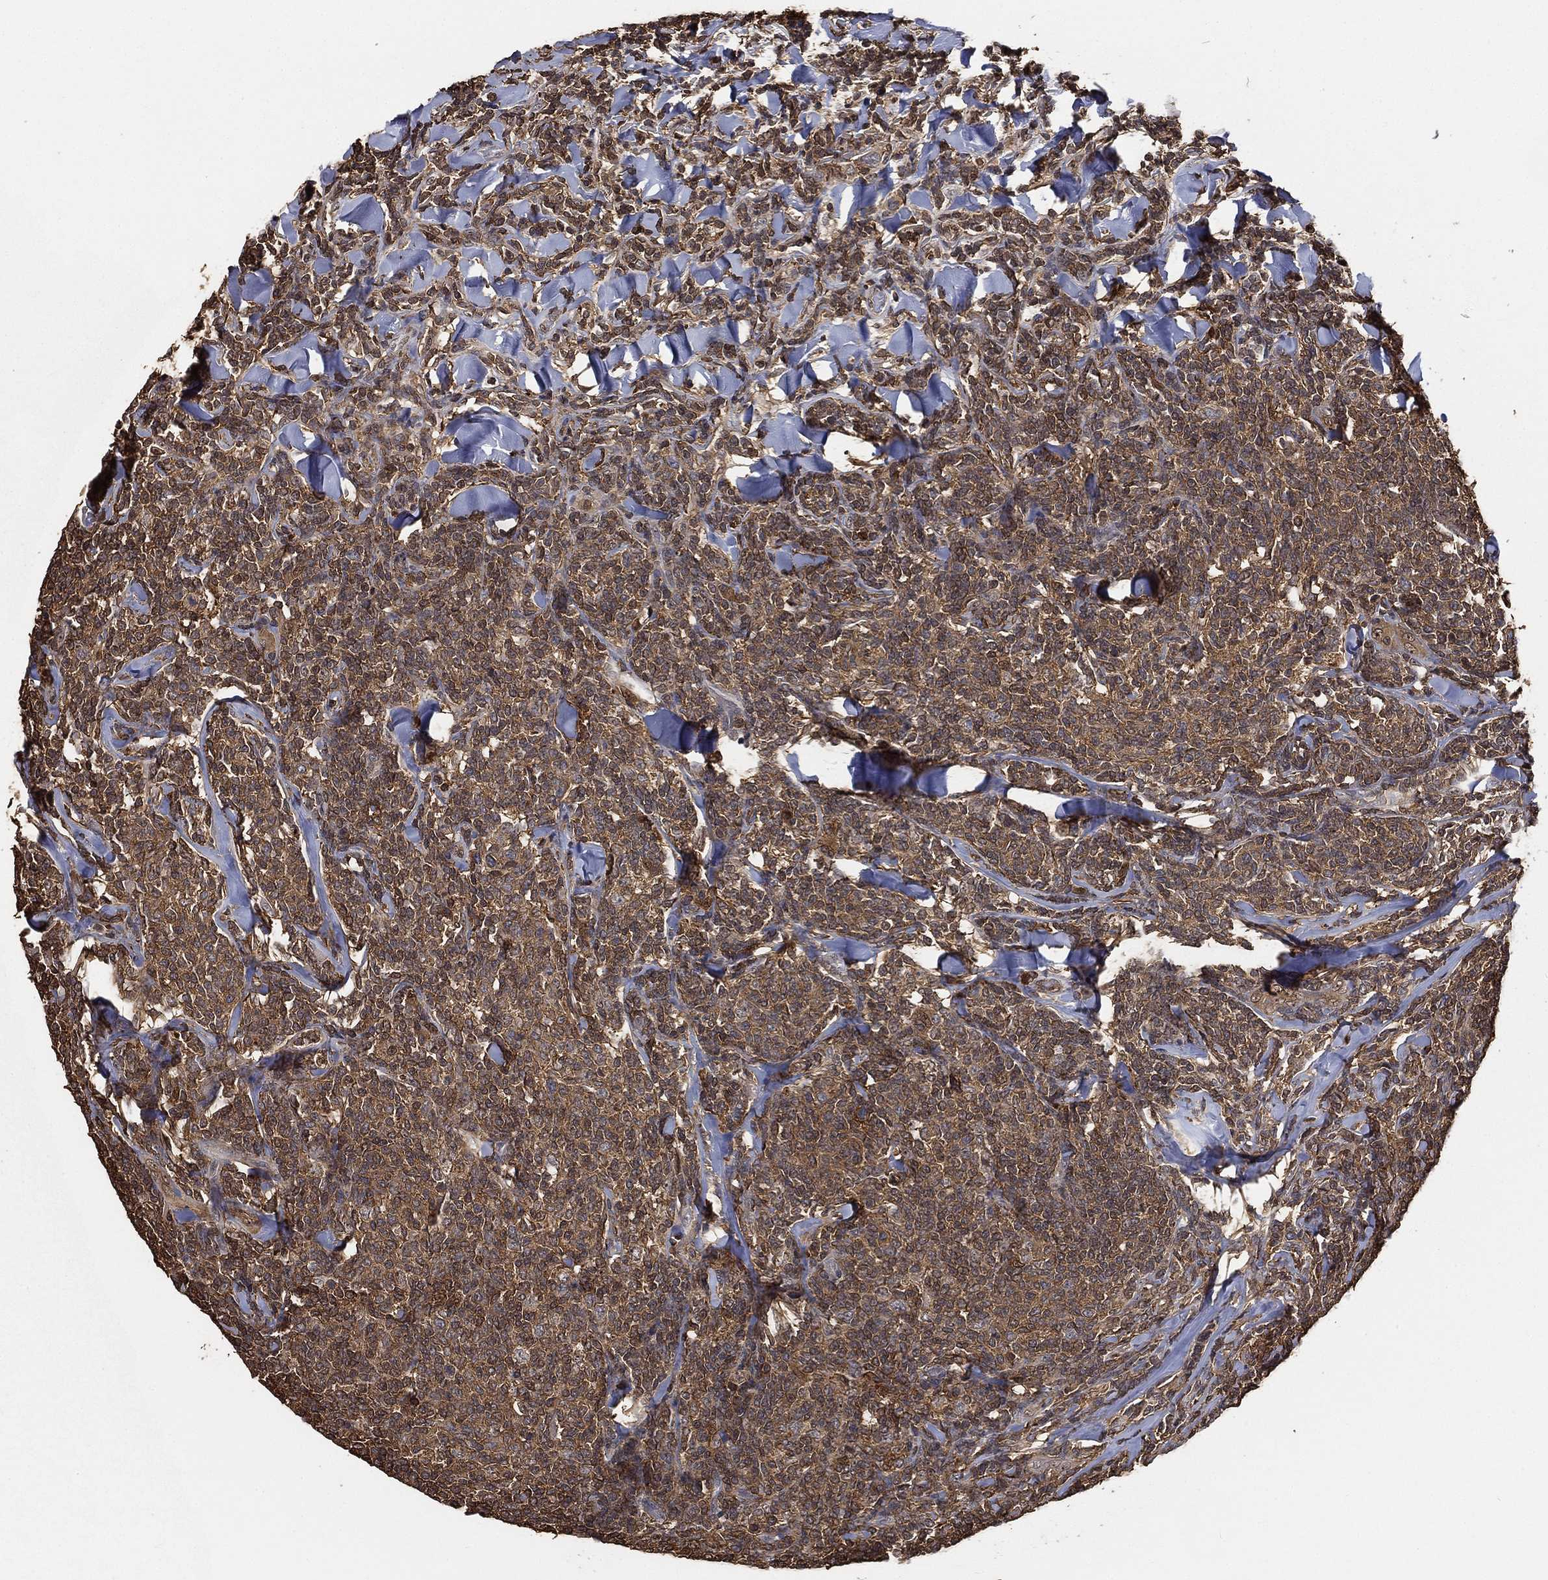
{"staining": {"intensity": "moderate", "quantity": ">75%", "location": "cytoplasmic/membranous"}, "tissue": "lymphoma", "cell_type": "Tumor cells", "image_type": "cancer", "snomed": [{"axis": "morphology", "description": "Malignant lymphoma, non-Hodgkin's type, Low grade"}, {"axis": "topography", "description": "Lymph node"}], "caption": "DAB immunohistochemical staining of lymphoma demonstrates moderate cytoplasmic/membranous protein positivity in about >75% of tumor cells.", "gene": "CRYL1", "patient": {"sex": "female", "age": 56}}